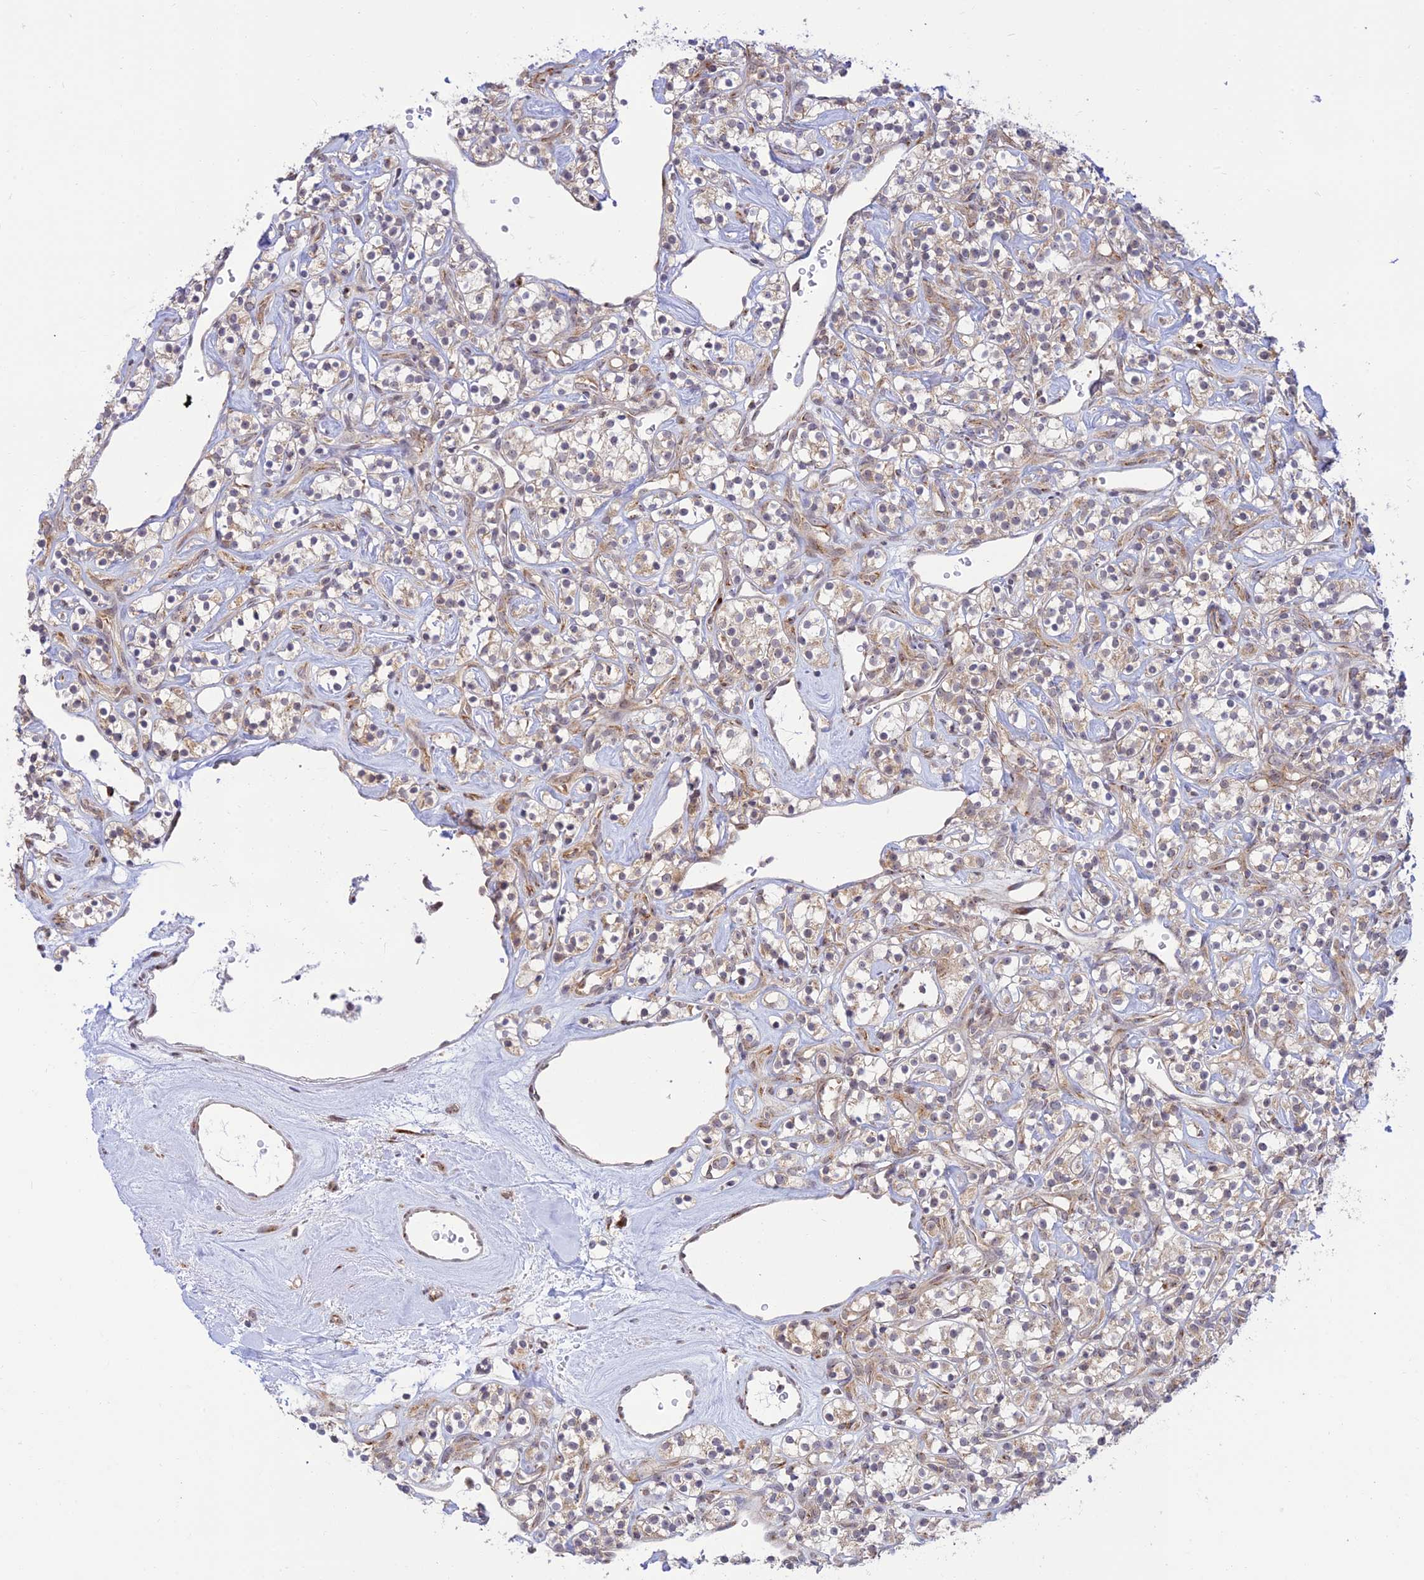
{"staining": {"intensity": "weak", "quantity": "<25%", "location": "cytoplasmic/membranous"}, "tissue": "renal cancer", "cell_type": "Tumor cells", "image_type": "cancer", "snomed": [{"axis": "morphology", "description": "Adenocarcinoma, NOS"}, {"axis": "topography", "description": "Kidney"}], "caption": "The micrograph reveals no staining of tumor cells in renal cancer (adenocarcinoma).", "gene": "GOLGA3", "patient": {"sex": "male", "age": 77}}